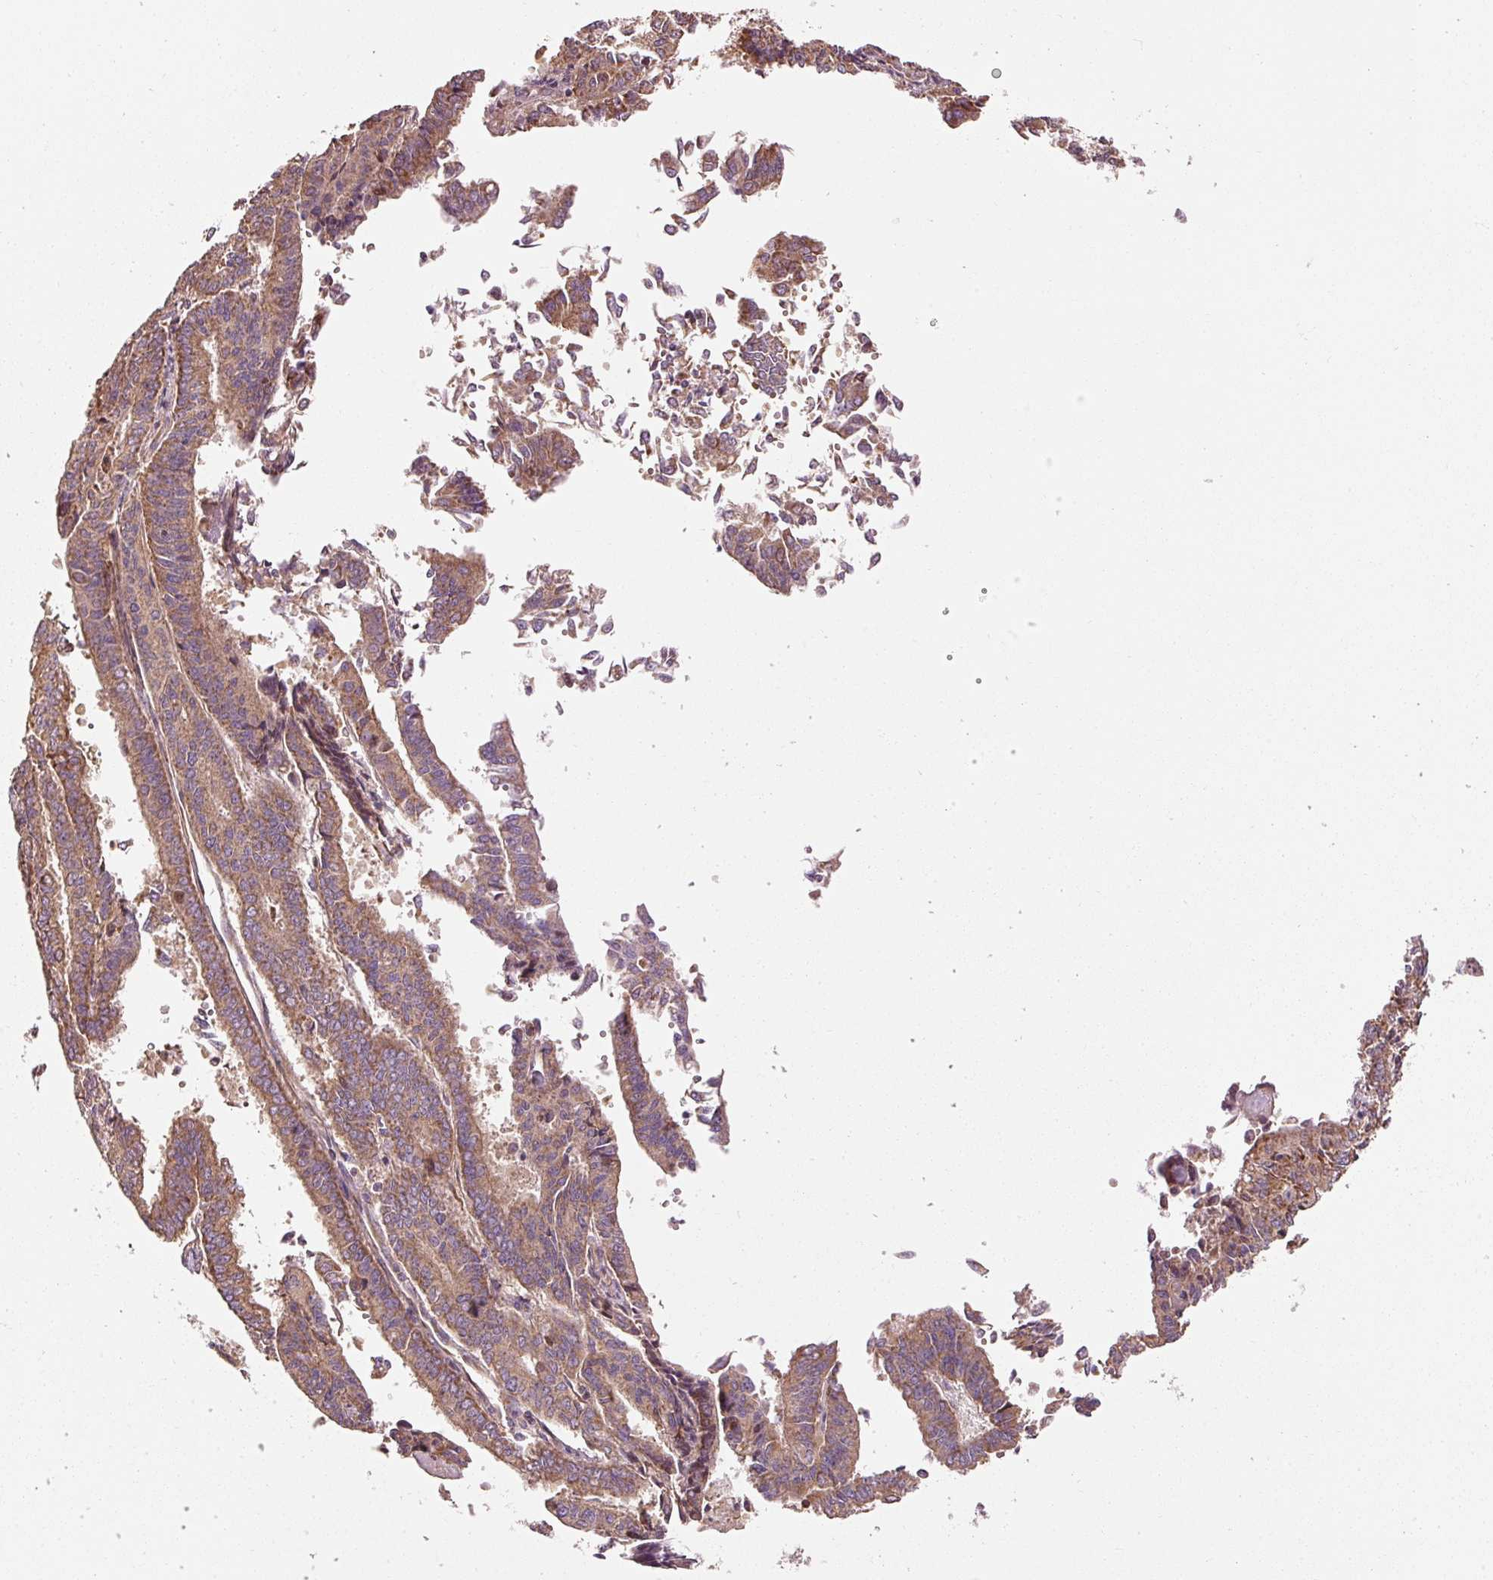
{"staining": {"intensity": "moderate", "quantity": ">75%", "location": "cytoplasmic/membranous"}, "tissue": "endometrial cancer", "cell_type": "Tumor cells", "image_type": "cancer", "snomed": [{"axis": "morphology", "description": "Adenocarcinoma, NOS"}, {"axis": "topography", "description": "Endometrium"}], "caption": "A histopathology image of endometrial cancer stained for a protein displays moderate cytoplasmic/membranous brown staining in tumor cells. Nuclei are stained in blue.", "gene": "ISCU", "patient": {"sex": "female", "age": 59}}